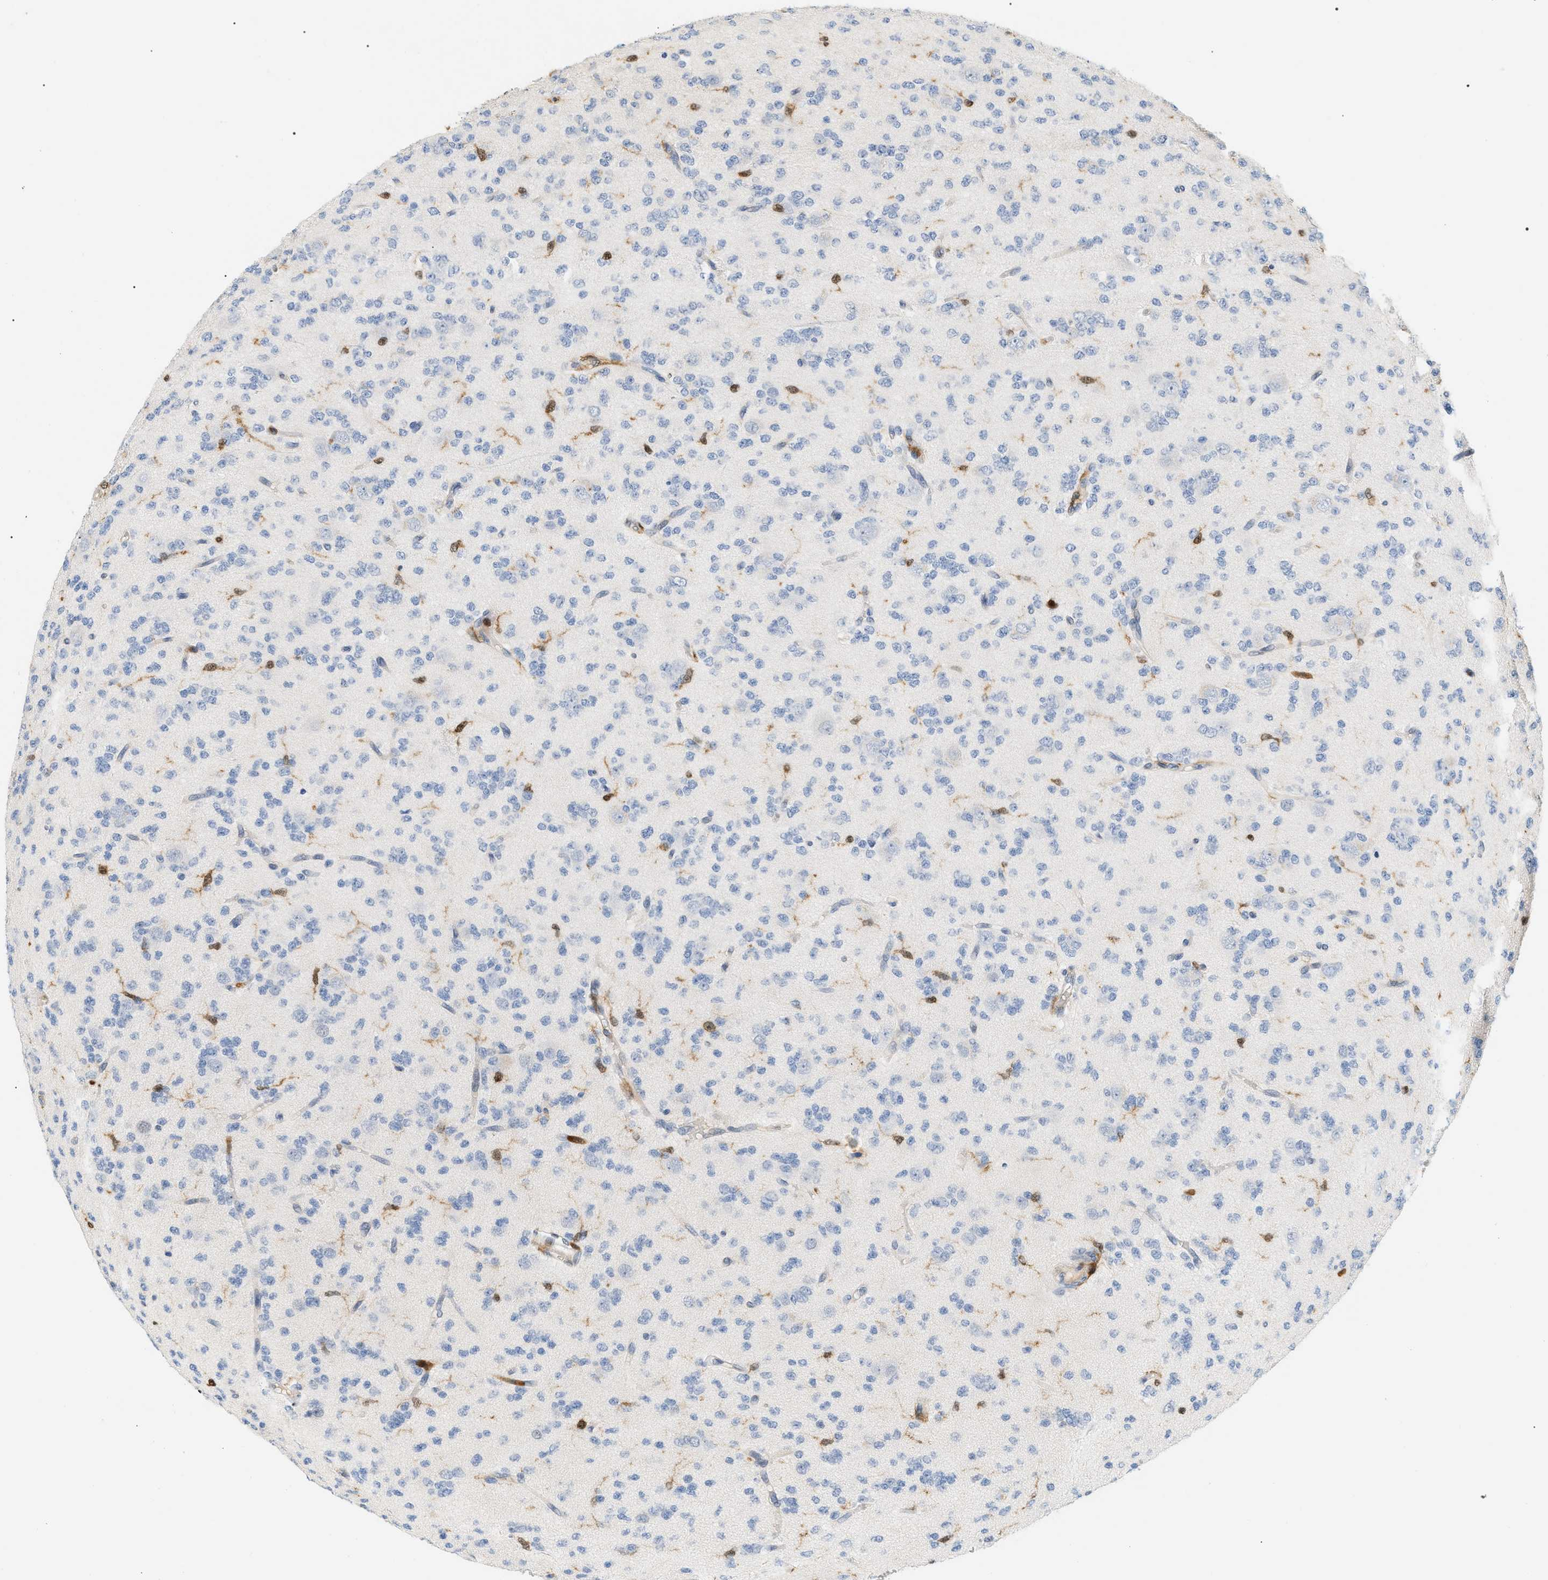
{"staining": {"intensity": "strong", "quantity": "<25%", "location": "nuclear"}, "tissue": "glioma", "cell_type": "Tumor cells", "image_type": "cancer", "snomed": [{"axis": "morphology", "description": "Glioma, malignant, Low grade"}, {"axis": "topography", "description": "Brain"}], "caption": "An image showing strong nuclear staining in about <25% of tumor cells in malignant glioma (low-grade), as visualized by brown immunohistochemical staining.", "gene": "PYCARD", "patient": {"sex": "male", "age": 38}}